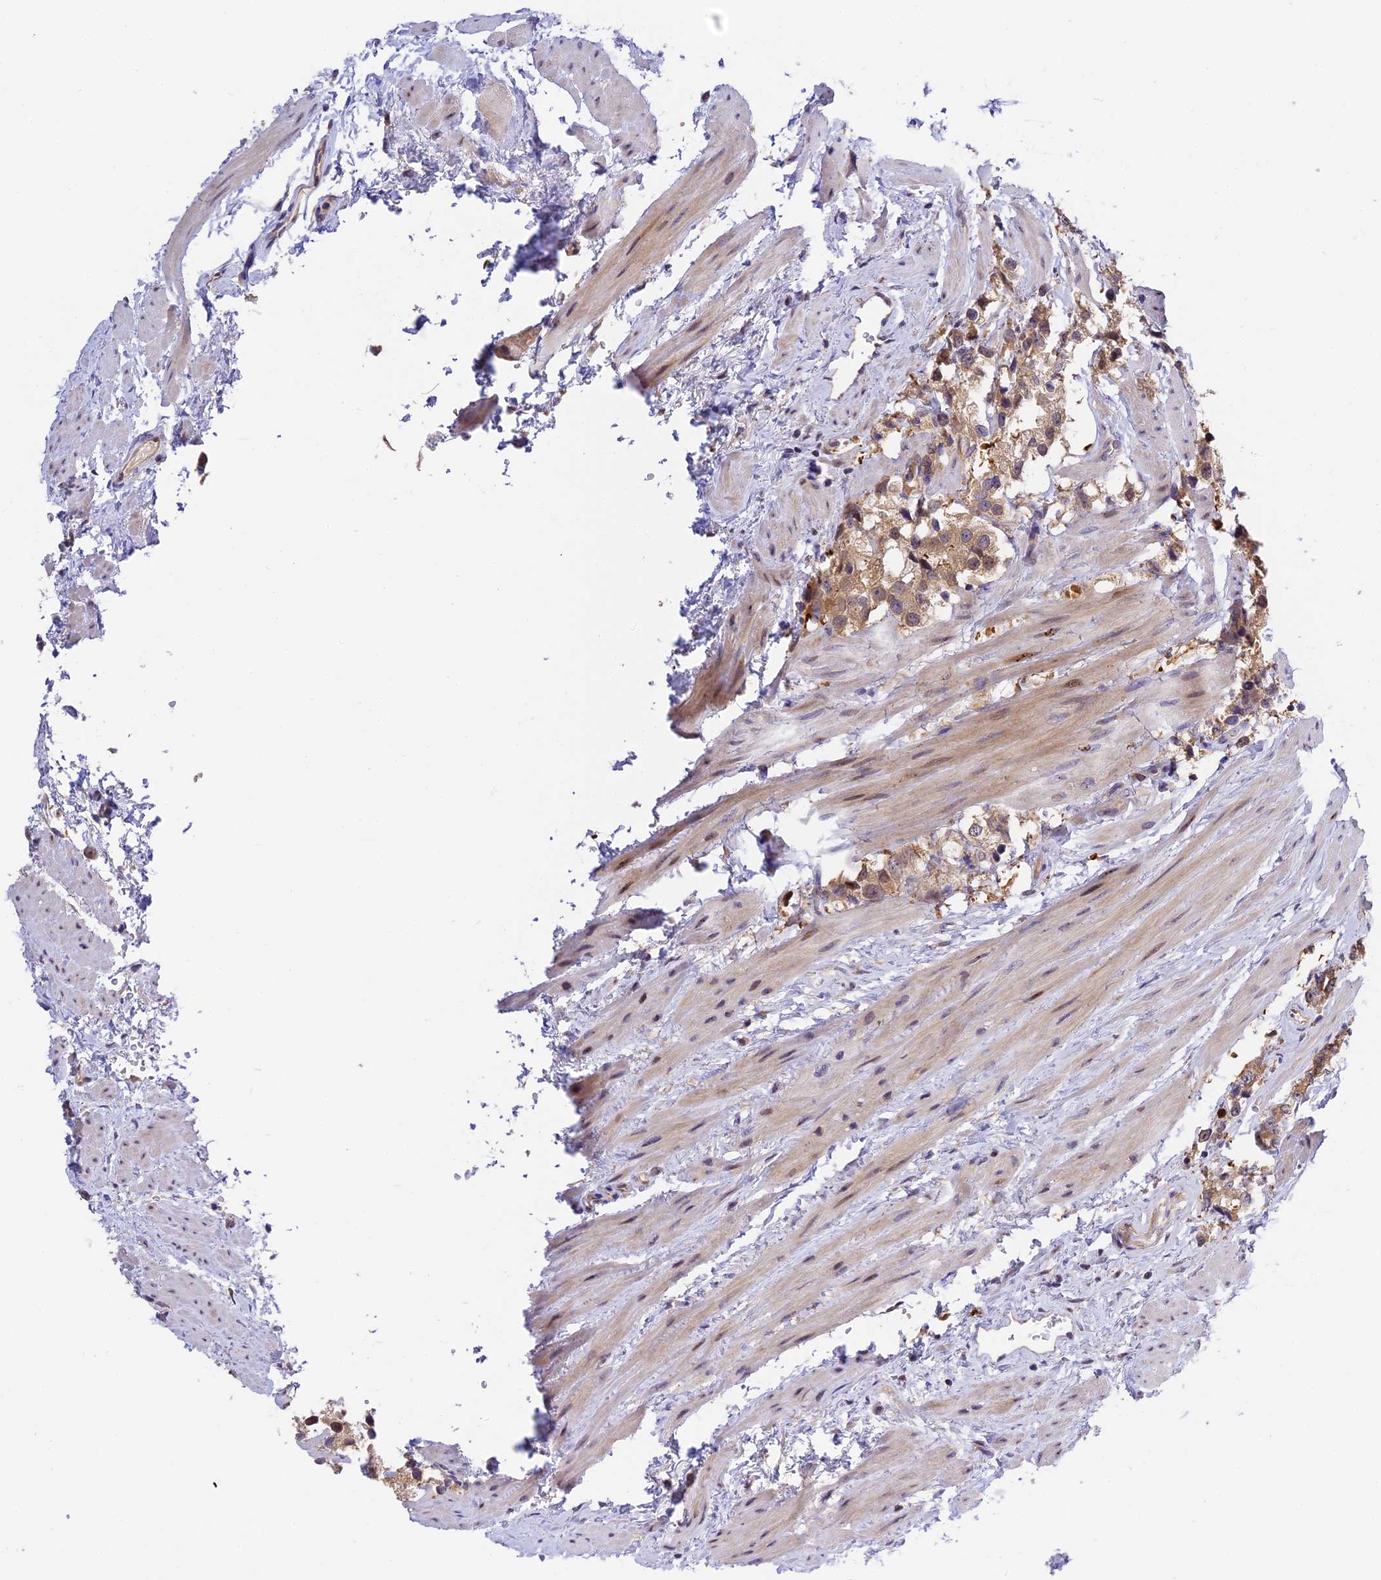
{"staining": {"intensity": "moderate", "quantity": ">75%", "location": "cytoplasmic/membranous"}, "tissue": "prostate cancer", "cell_type": "Tumor cells", "image_type": "cancer", "snomed": [{"axis": "morphology", "description": "Adenocarcinoma, NOS"}, {"axis": "topography", "description": "Prostate"}], "caption": "Immunohistochemistry (IHC) (DAB) staining of prostate cancer shows moderate cytoplasmic/membranous protein staining in approximately >75% of tumor cells.", "gene": "BSCL2", "patient": {"sex": "male", "age": 79}}